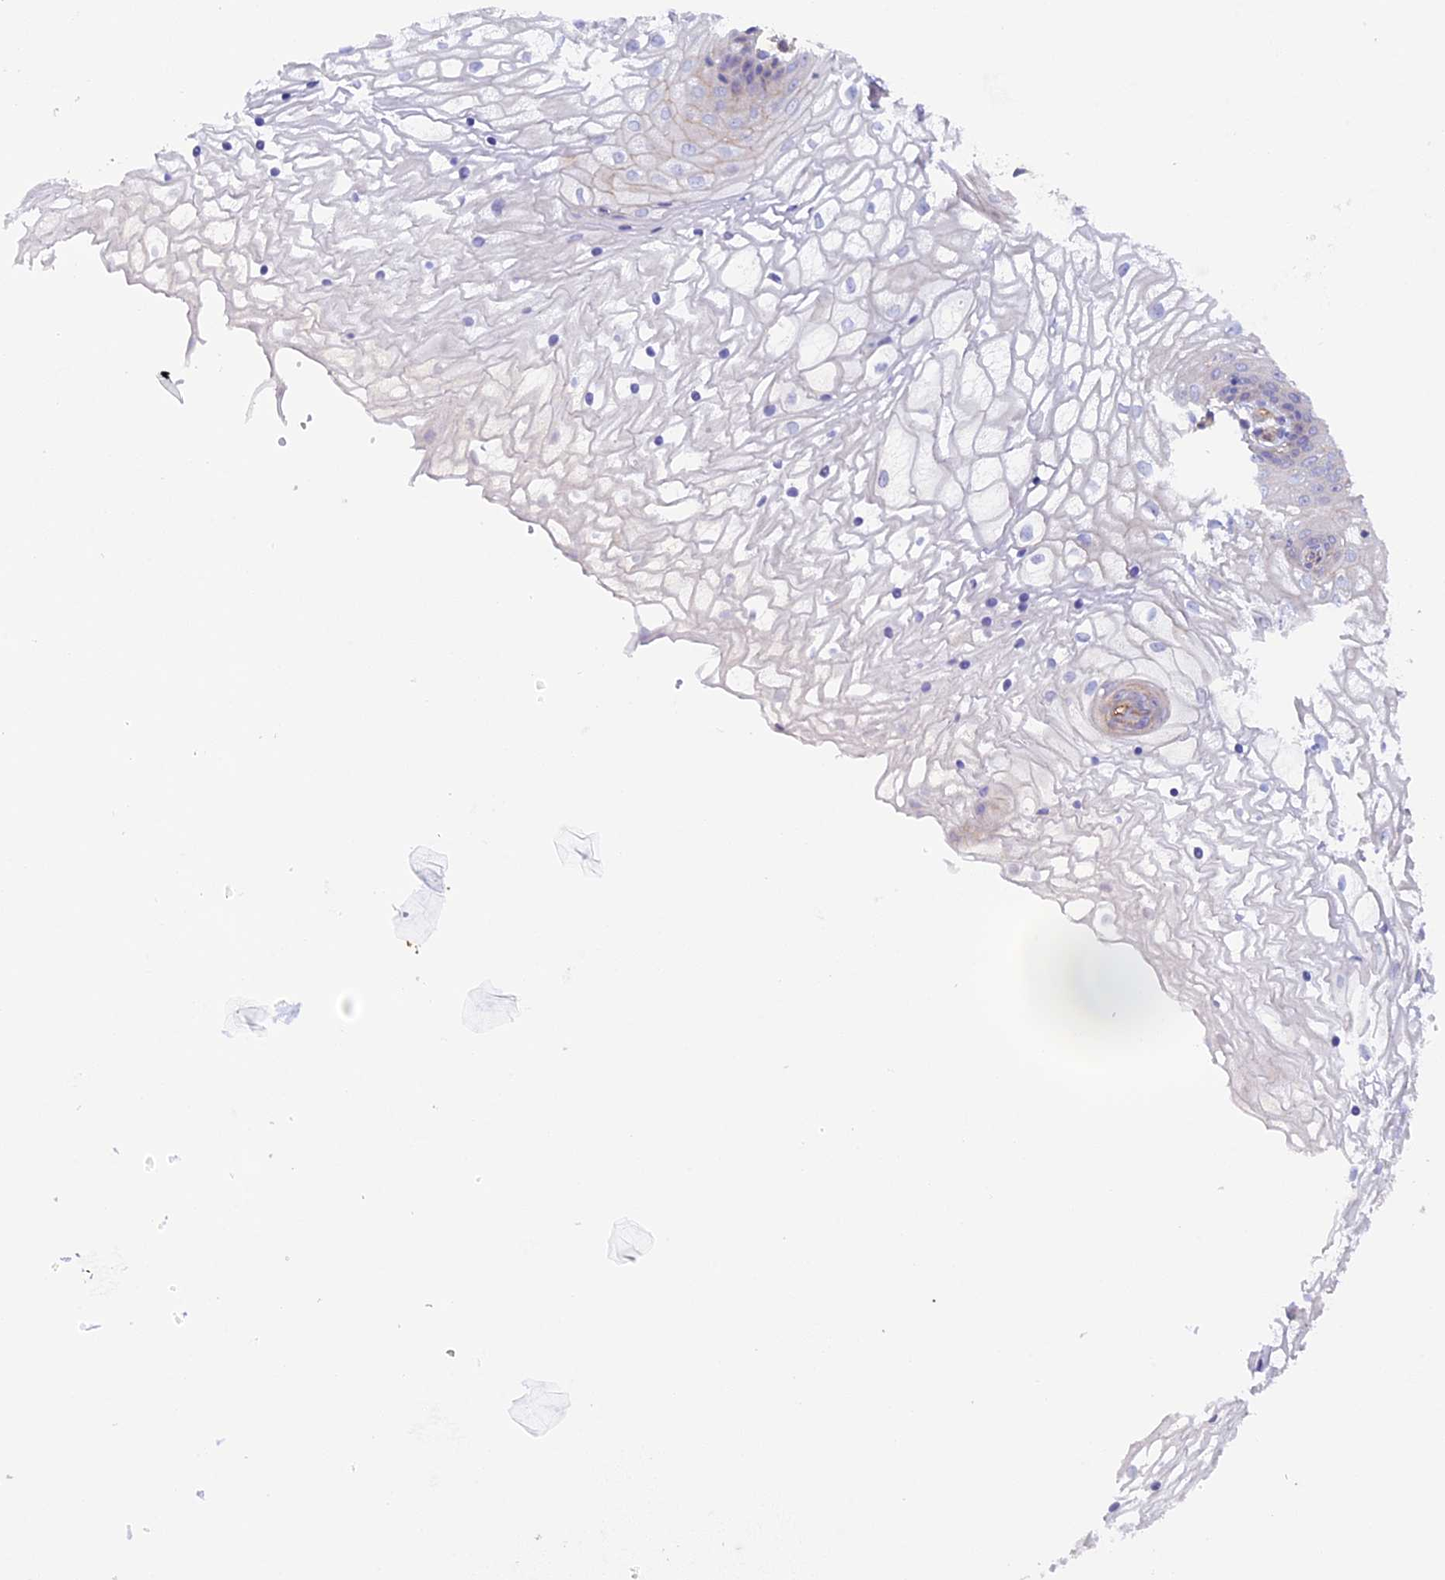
{"staining": {"intensity": "weak", "quantity": "<25%", "location": "cytoplasmic/membranous"}, "tissue": "vagina", "cell_type": "Squamous epithelial cells", "image_type": "normal", "snomed": [{"axis": "morphology", "description": "Normal tissue, NOS"}, {"axis": "topography", "description": "Vagina"}], "caption": "Immunohistochemistry (IHC) micrograph of unremarkable vagina: vagina stained with DAB reveals no significant protein staining in squamous epithelial cells.", "gene": "DUS3L", "patient": {"sex": "female", "age": 34}}